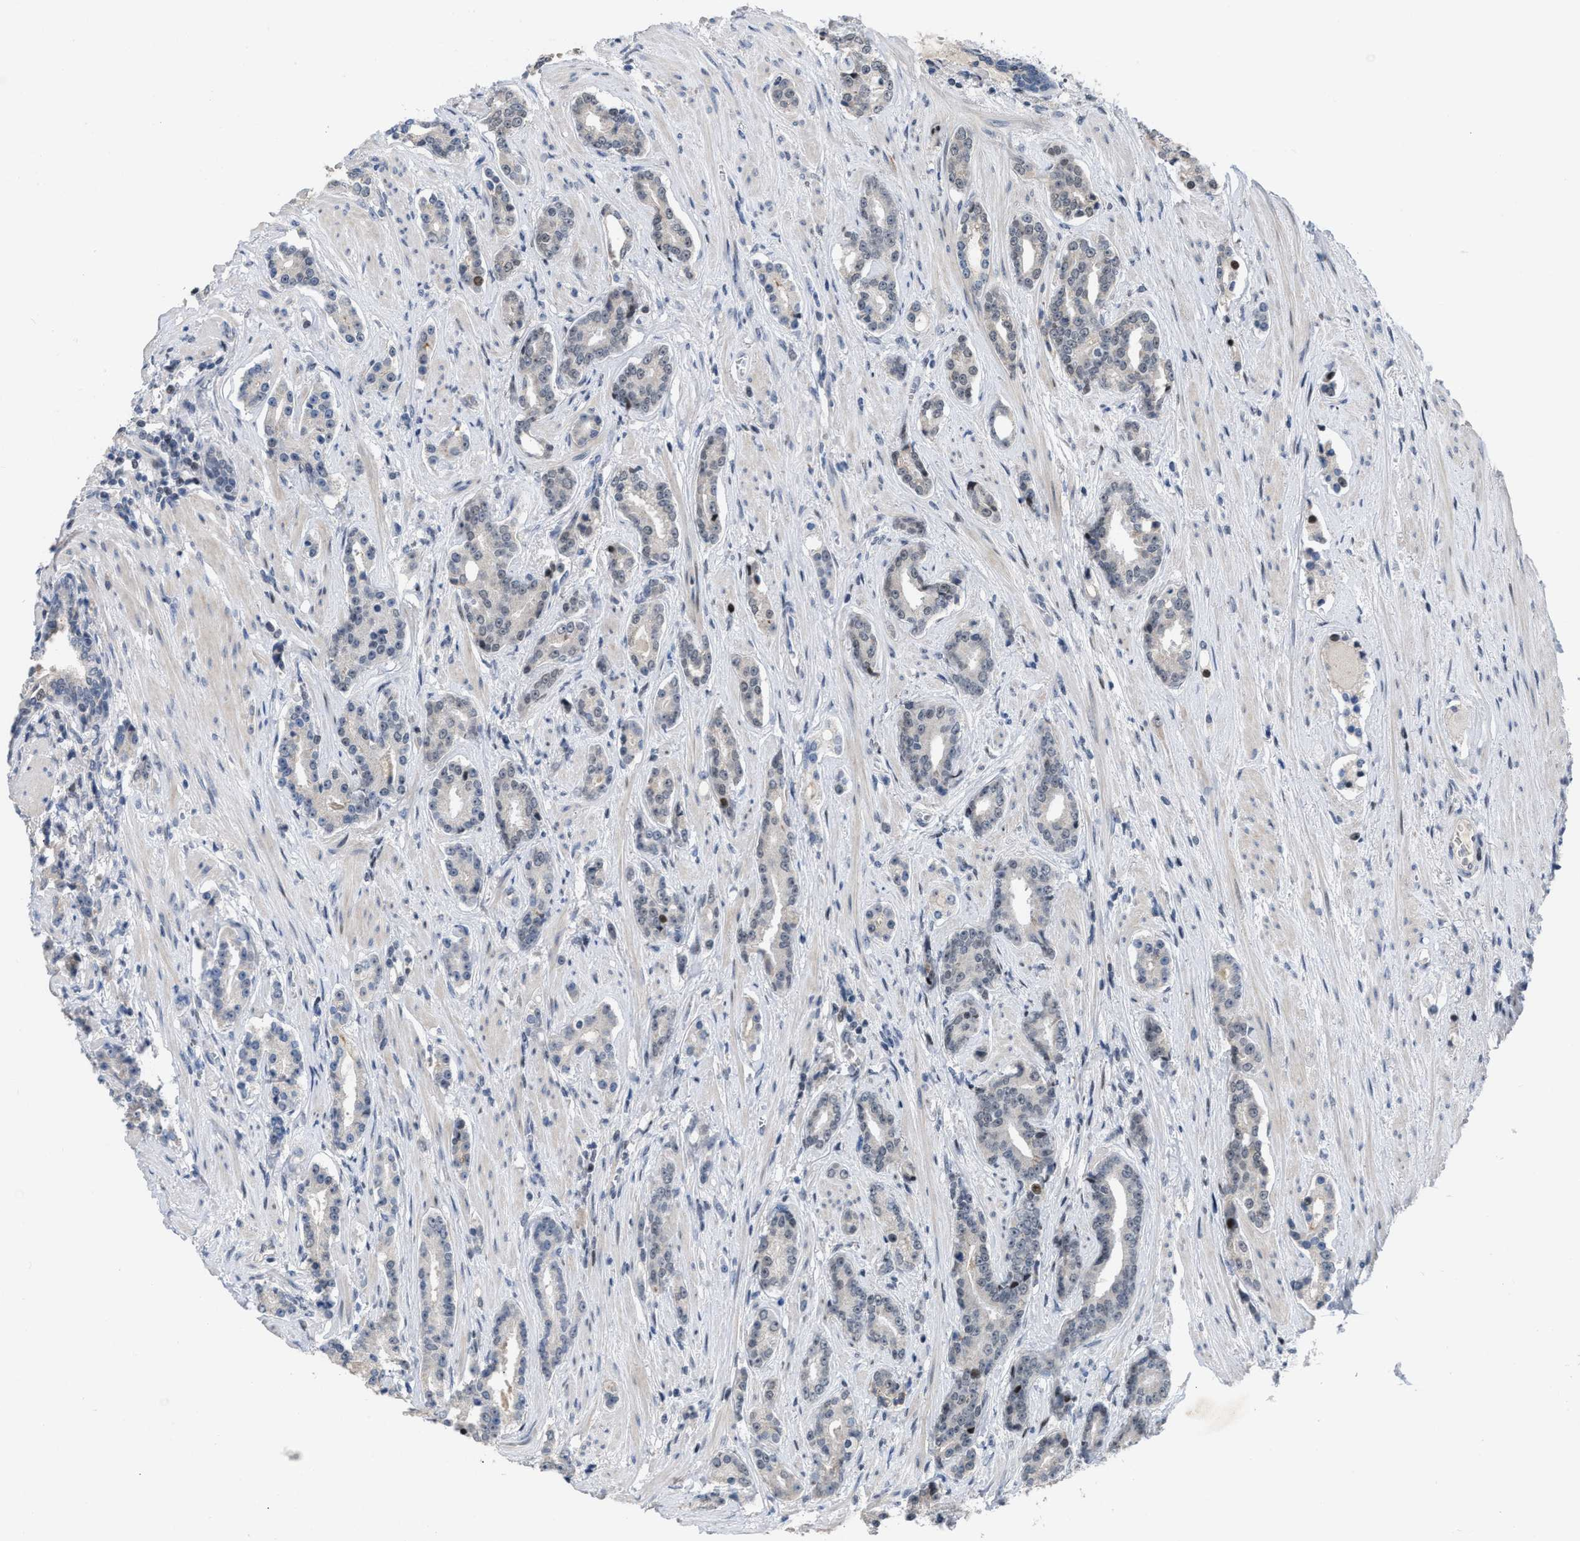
{"staining": {"intensity": "negative", "quantity": "none", "location": "none"}, "tissue": "prostate cancer", "cell_type": "Tumor cells", "image_type": "cancer", "snomed": [{"axis": "morphology", "description": "Adenocarcinoma, High grade"}, {"axis": "topography", "description": "Prostate"}], "caption": "This image is of prostate cancer stained with IHC to label a protein in brown with the nuclei are counter-stained blue. There is no staining in tumor cells.", "gene": "SETDB1", "patient": {"sex": "male", "age": 71}}